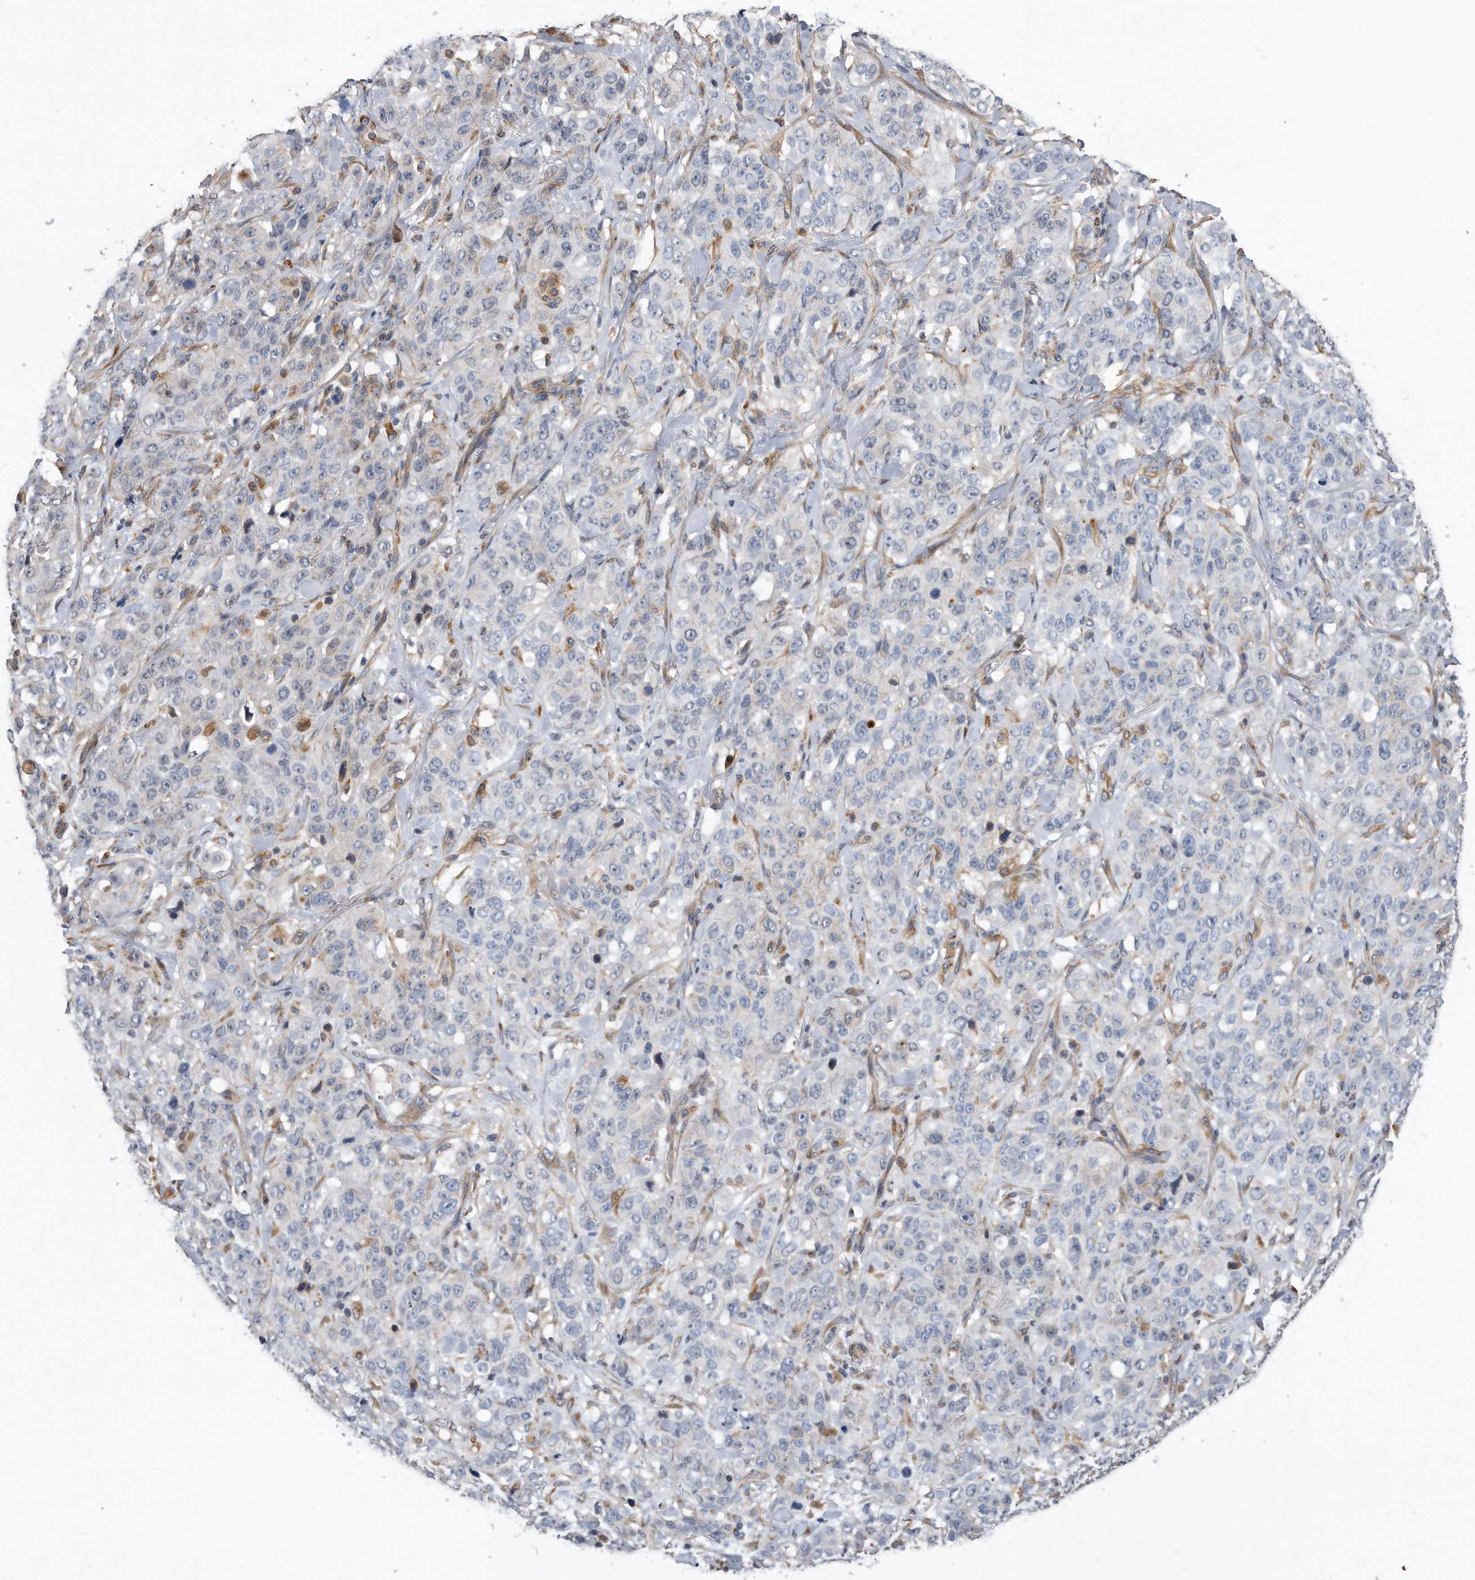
{"staining": {"intensity": "negative", "quantity": "none", "location": "none"}, "tissue": "stomach cancer", "cell_type": "Tumor cells", "image_type": "cancer", "snomed": [{"axis": "morphology", "description": "Adenocarcinoma, NOS"}, {"axis": "topography", "description": "Stomach"}], "caption": "Histopathology image shows no significant protein expression in tumor cells of stomach cancer (adenocarcinoma).", "gene": "GPC1", "patient": {"sex": "male", "age": 48}}